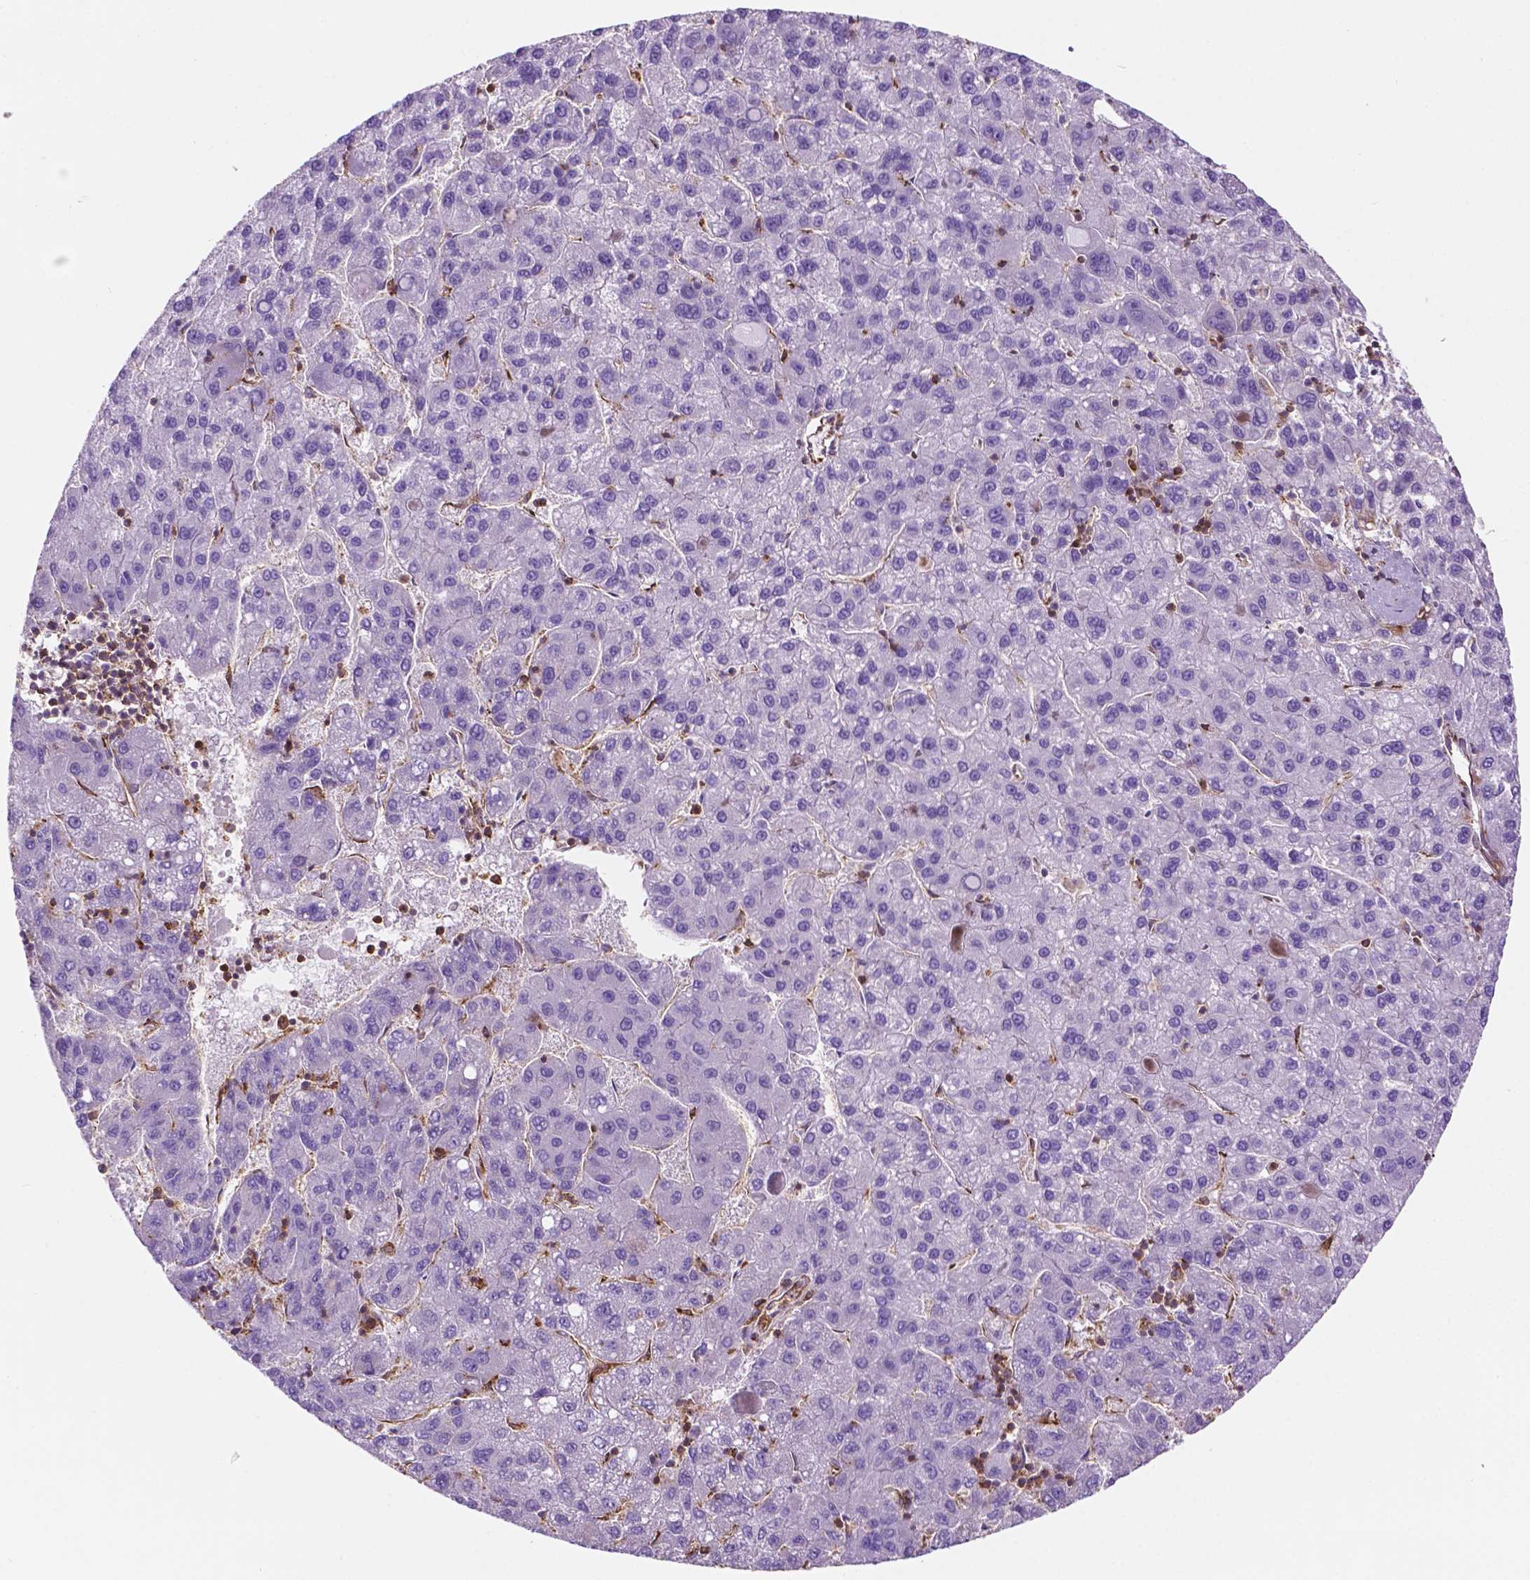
{"staining": {"intensity": "negative", "quantity": "none", "location": "none"}, "tissue": "liver cancer", "cell_type": "Tumor cells", "image_type": "cancer", "snomed": [{"axis": "morphology", "description": "Carcinoma, Hepatocellular, NOS"}, {"axis": "topography", "description": "Liver"}], "caption": "A histopathology image of liver hepatocellular carcinoma stained for a protein demonstrates no brown staining in tumor cells.", "gene": "DCN", "patient": {"sex": "female", "age": 82}}